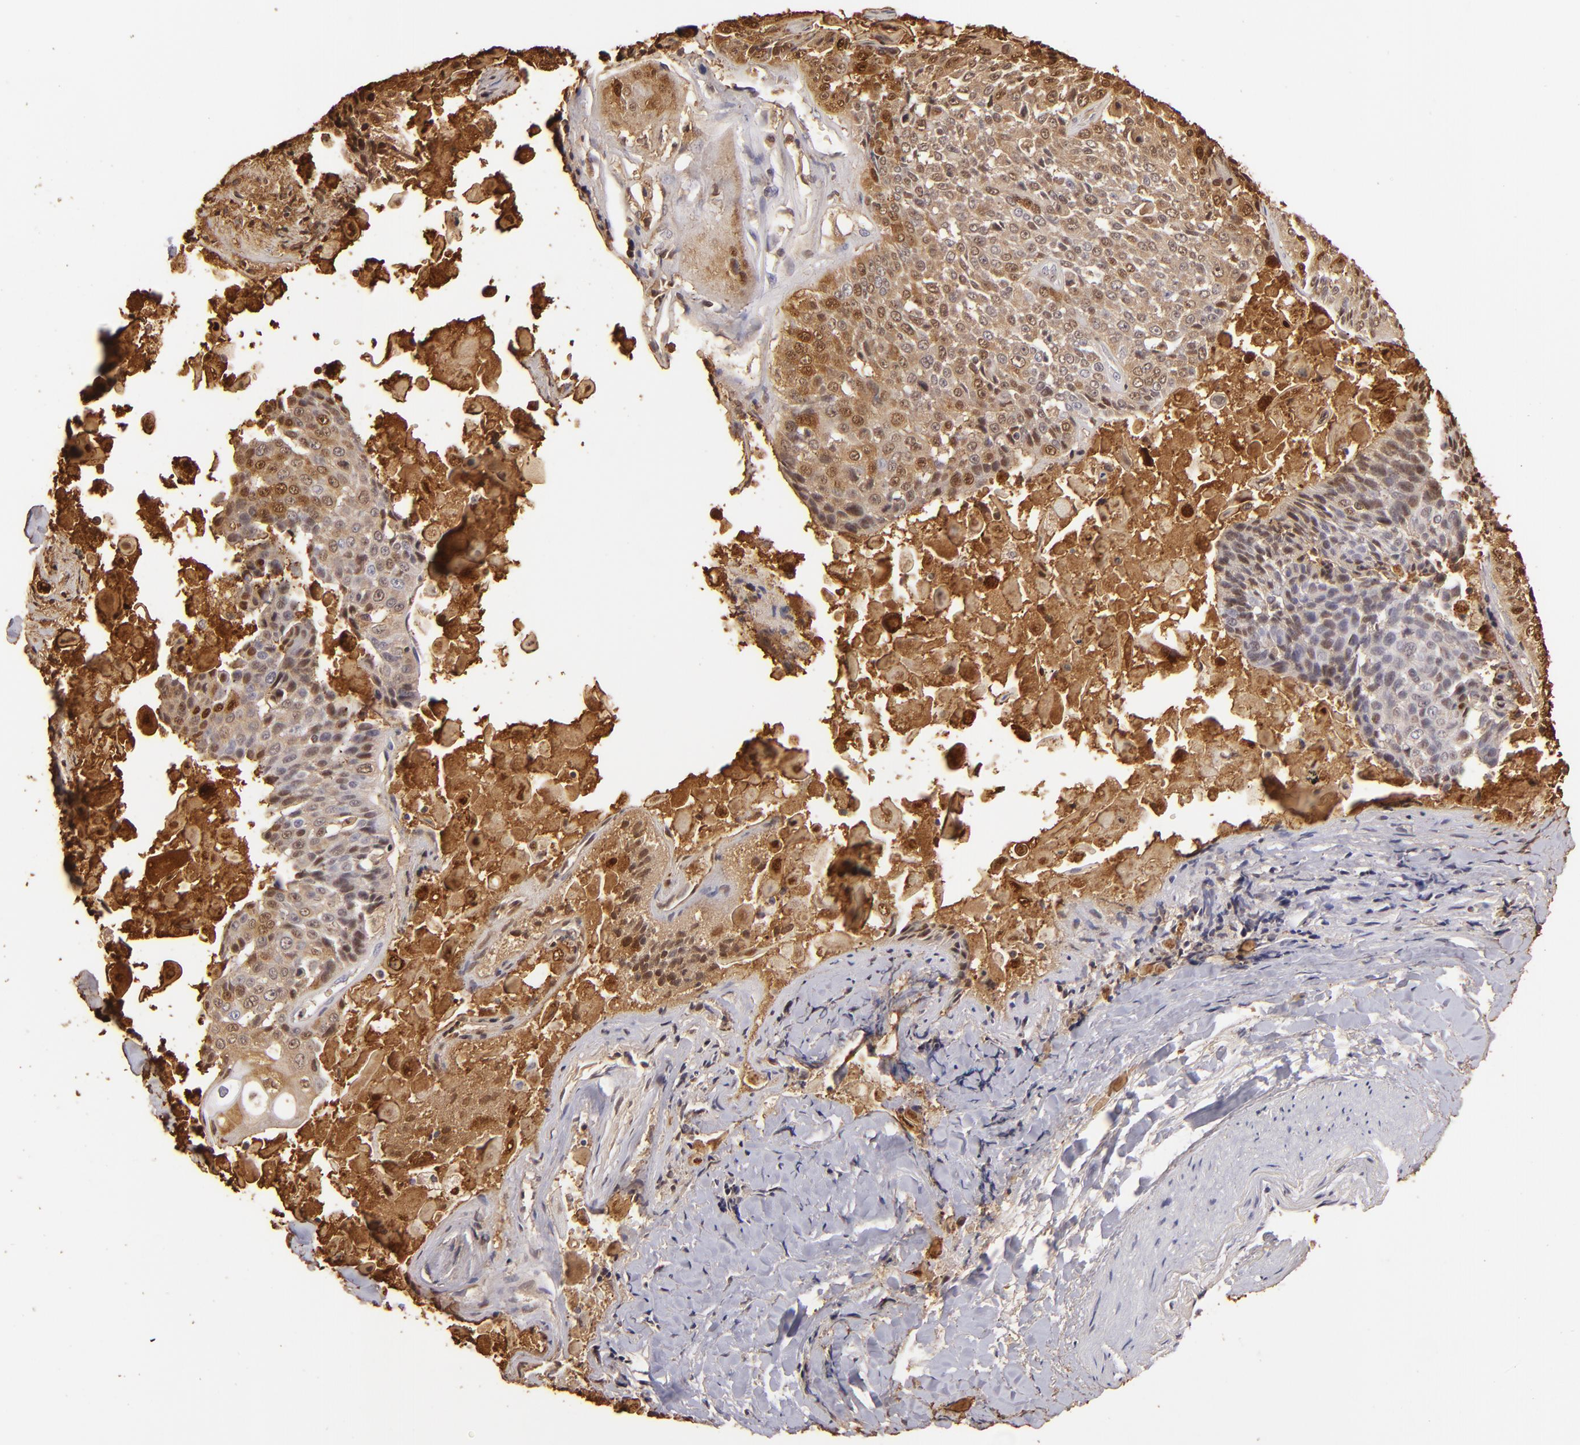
{"staining": {"intensity": "moderate", "quantity": "25%-75%", "location": "cytoplasmic/membranous,nuclear"}, "tissue": "lung cancer", "cell_type": "Tumor cells", "image_type": "cancer", "snomed": [{"axis": "morphology", "description": "Adenocarcinoma, NOS"}, {"axis": "topography", "description": "Lung"}], "caption": "Human lung adenocarcinoma stained with a brown dye exhibits moderate cytoplasmic/membranous and nuclear positive expression in approximately 25%-75% of tumor cells.", "gene": "S100A2", "patient": {"sex": "male", "age": 60}}